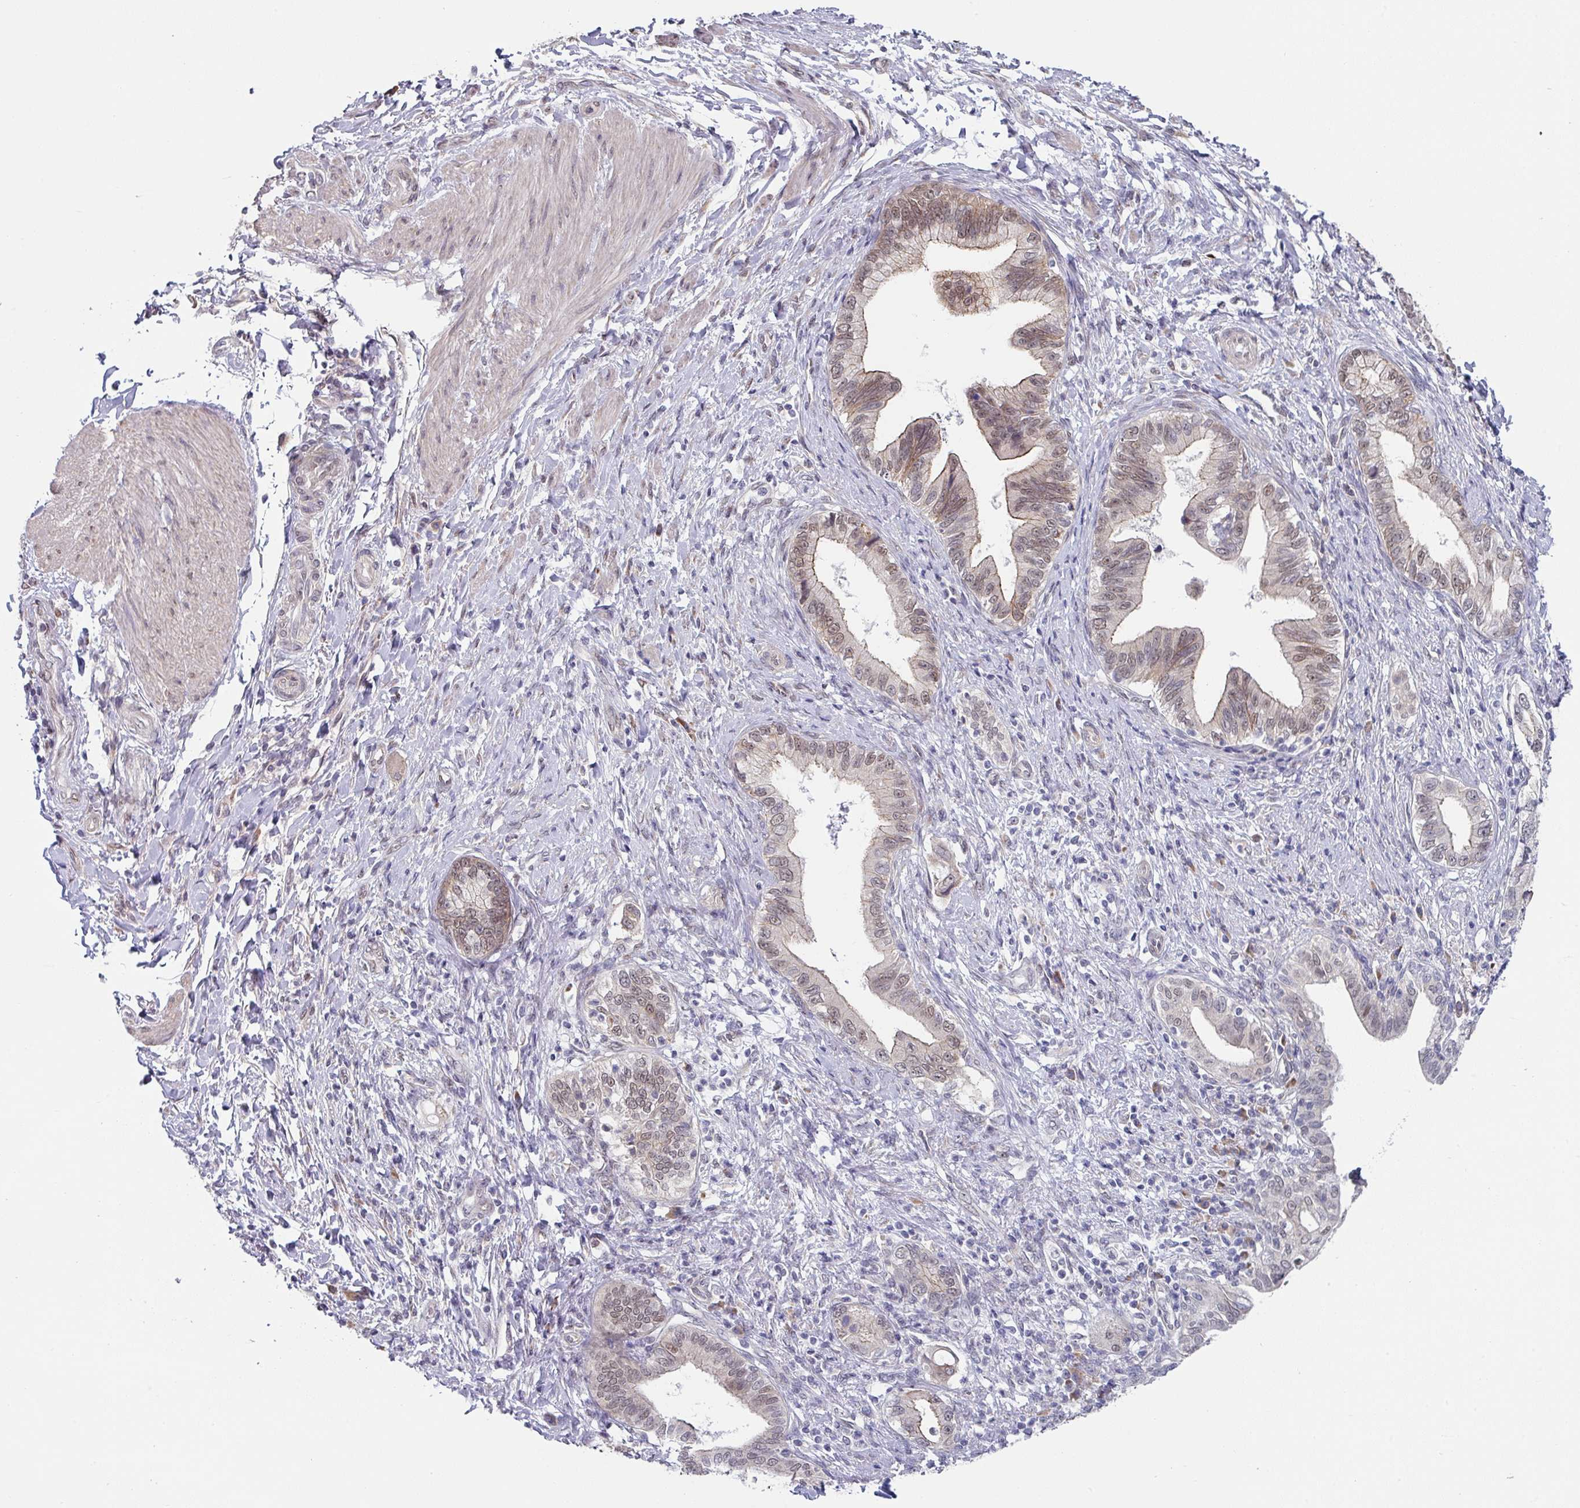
{"staining": {"intensity": "moderate", "quantity": ">75%", "location": "nuclear"}, "tissue": "pancreatic cancer", "cell_type": "Tumor cells", "image_type": "cancer", "snomed": [{"axis": "morphology", "description": "Adenocarcinoma, NOS"}, {"axis": "topography", "description": "Pancreas"}], "caption": "DAB immunohistochemical staining of pancreatic cancer displays moderate nuclear protein expression in about >75% of tumor cells.", "gene": "TMED5", "patient": {"sex": "female", "age": 55}}